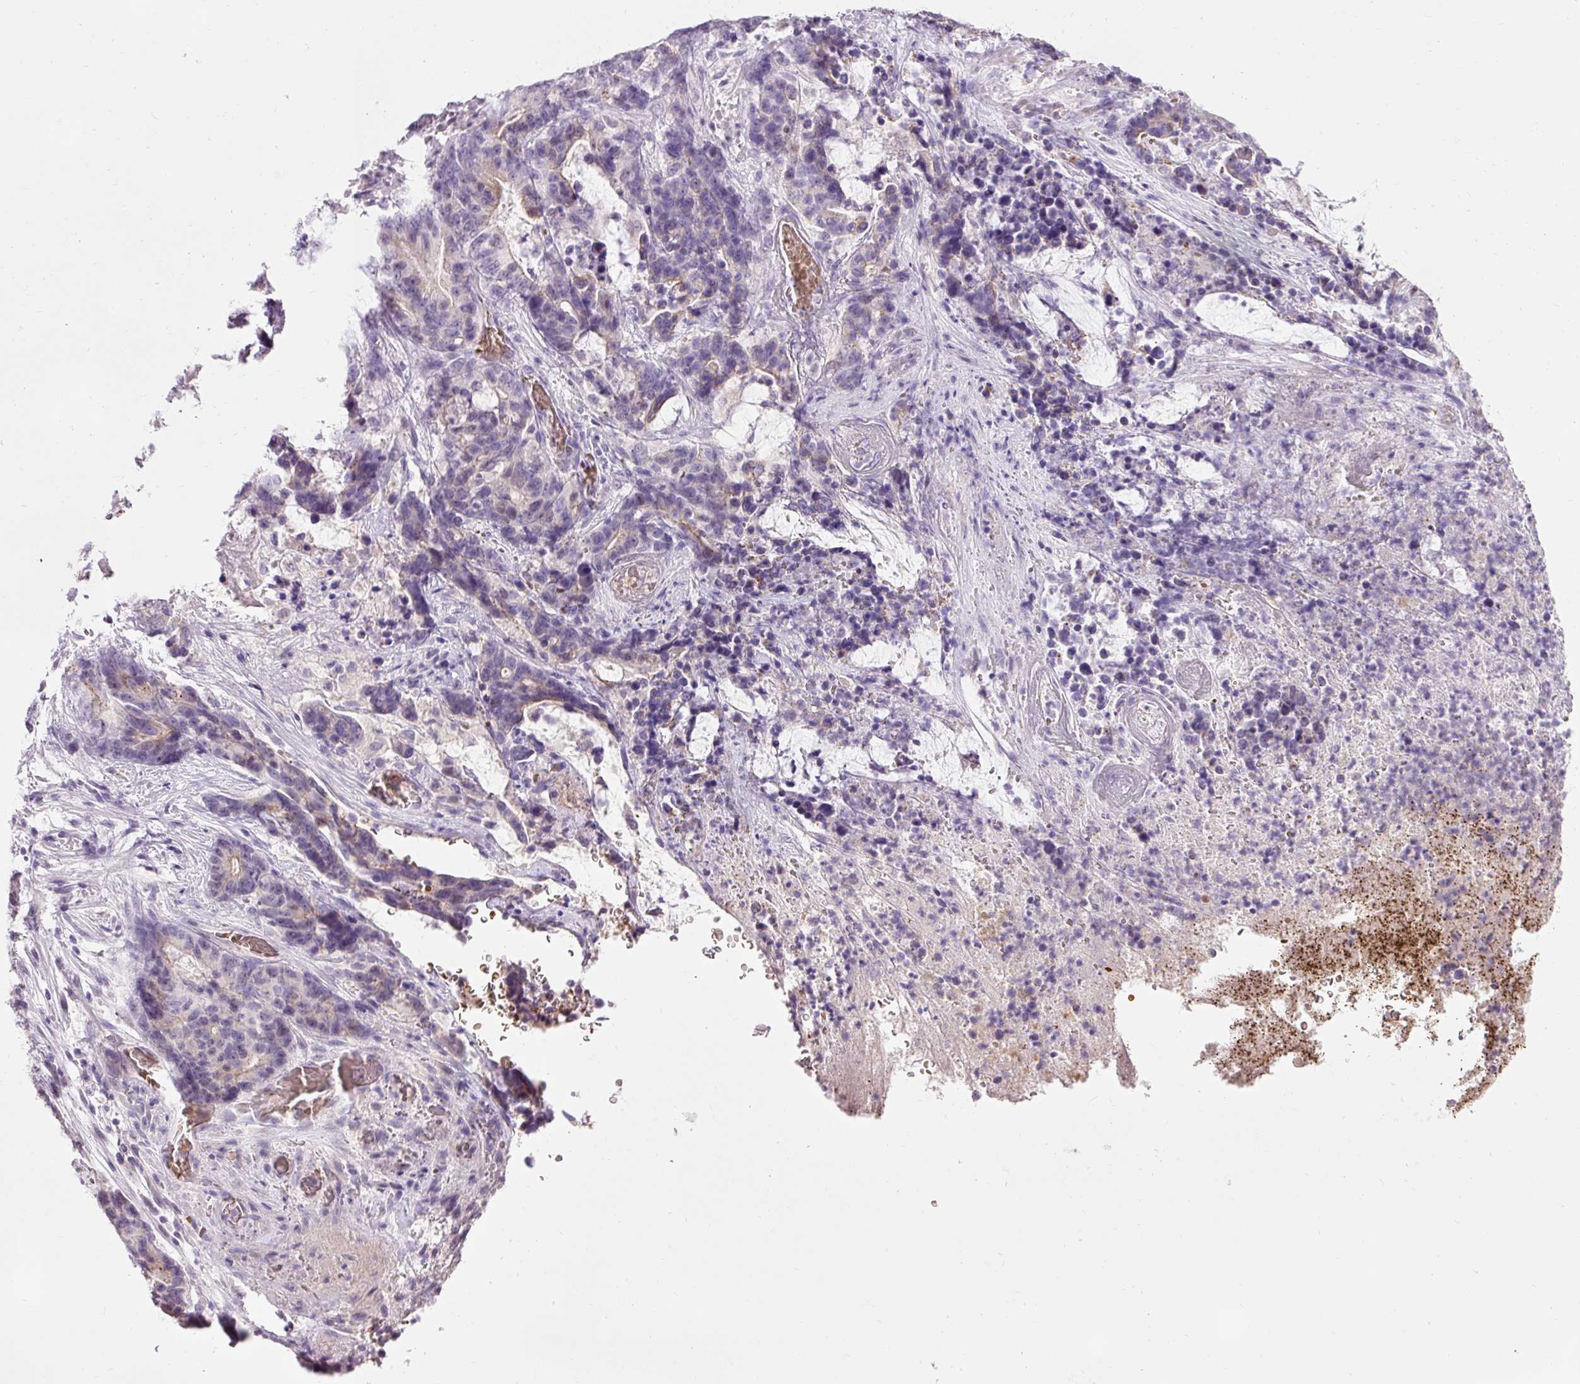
{"staining": {"intensity": "weak", "quantity": "<25%", "location": "cytoplasmic/membranous"}, "tissue": "stomach cancer", "cell_type": "Tumor cells", "image_type": "cancer", "snomed": [{"axis": "morphology", "description": "Normal tissue, NOS"}, {"axis": "morphology", "description": "Adenocarcinoma, NOS"}, {"axis": "topography", "description": "Stomach"}], "caption": "High magnification brightfield microscopy of adenocarcinoma (stomach) stained with DAB (brown) and counterstained with hematoxylin (blue): tumor cells show no significant staining. Nuclei are stained in blue.", "gene": "DHRS11", "patient": {"sex": "female", "age": 64}}